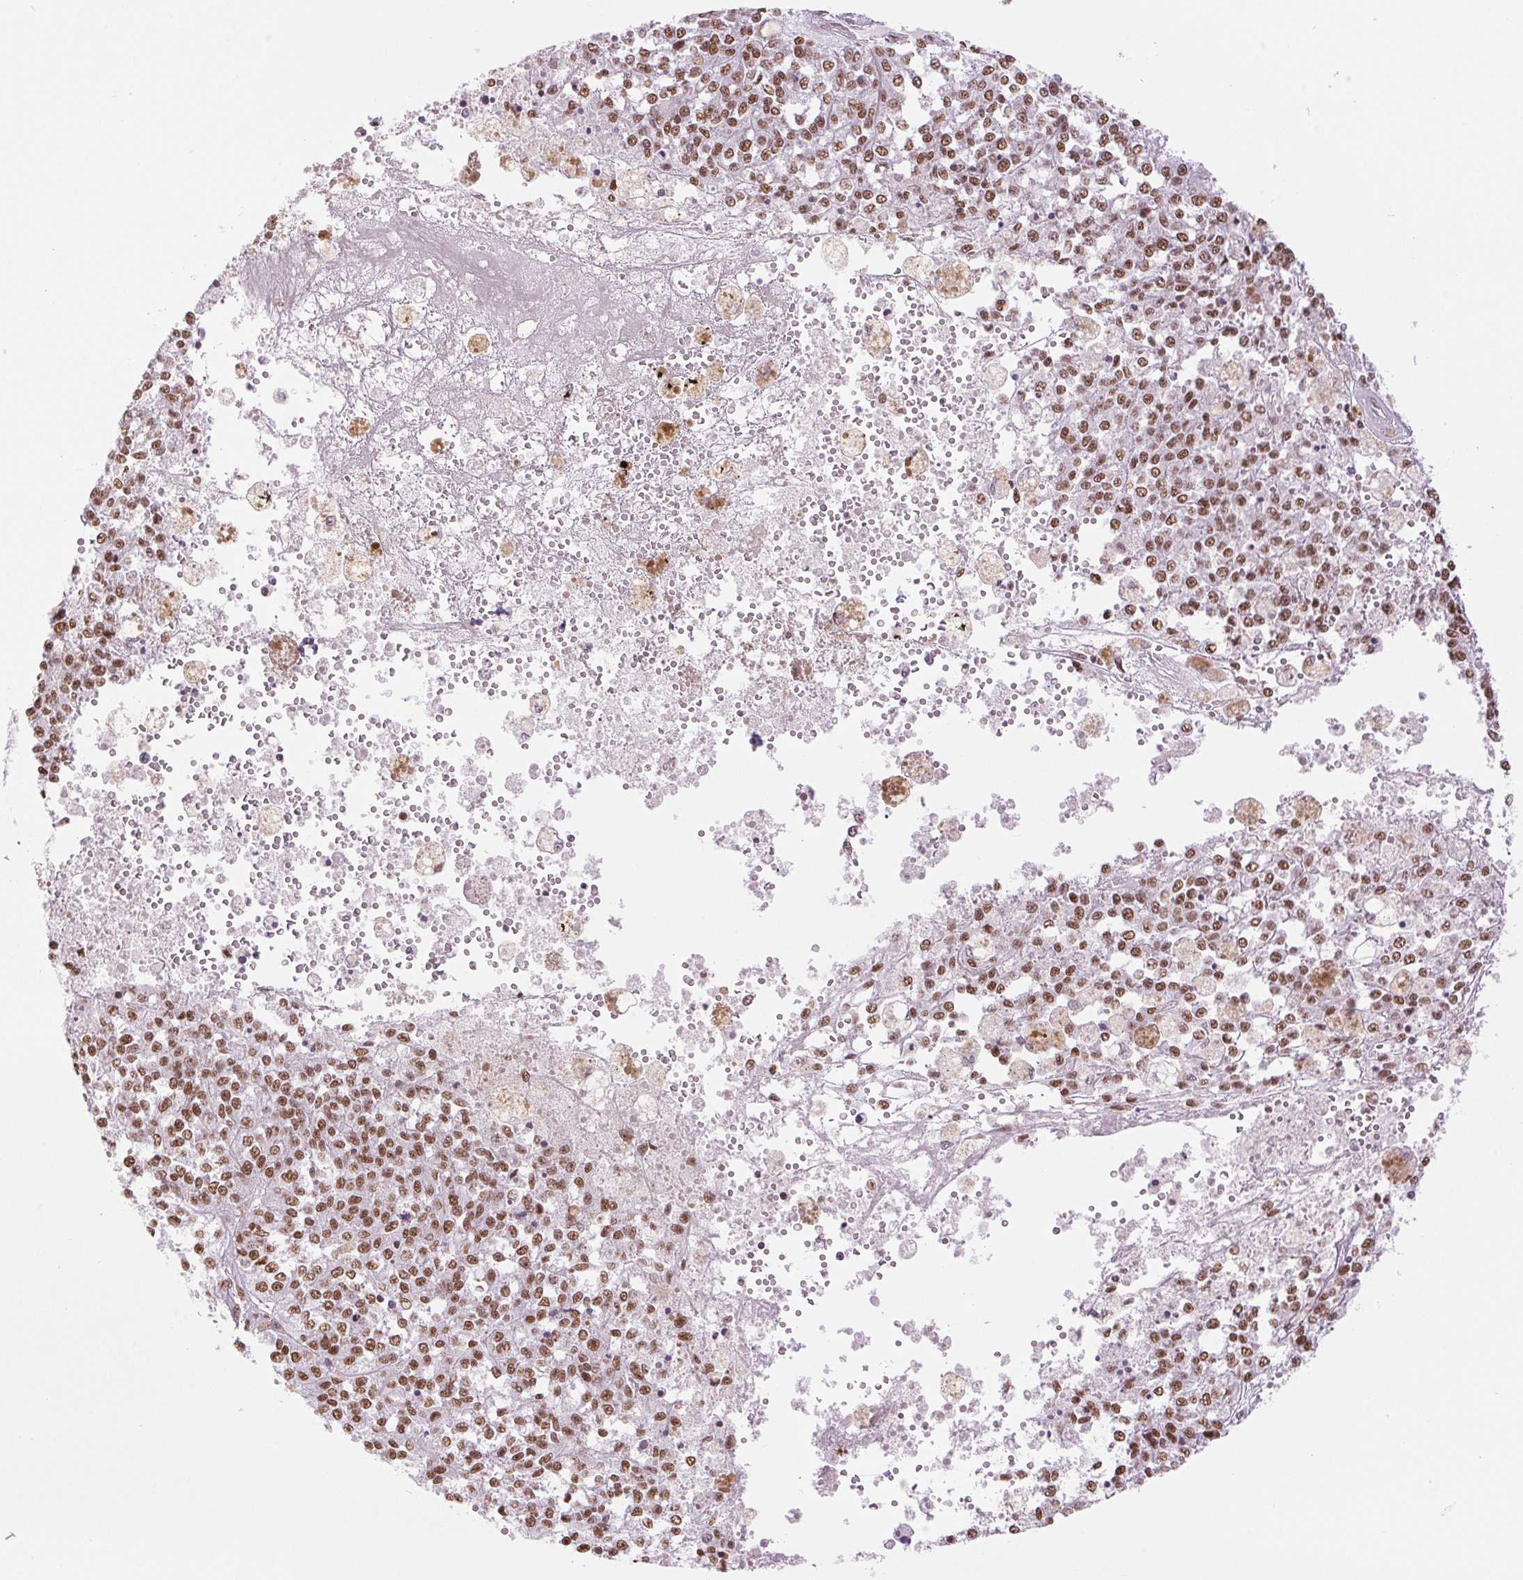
{"staining": {"intensity": "moderate", "quantity": ">75%", "location": "nuclear"}, "tissue": "melanoma", "cell_type": "Tumor cells", "image_type": "cancer", "snomed": [{"axis": "morphology", "description": "Malignant melanoma, Metastatic site"}, {"axis": "topography", "description": "Lymph node"}], "caption": "Melanoma tissue exhibits moderate nuclear positivity in about >75% of tumor cells, visualized by immunohistochemistry. The staining is performed using DAB brown chromogen to label protein expression. The nuclei are counter-stained blue using hematoxylin.", "gene": "ZFR2", "patient": {"sex": "female", "age": 64}}